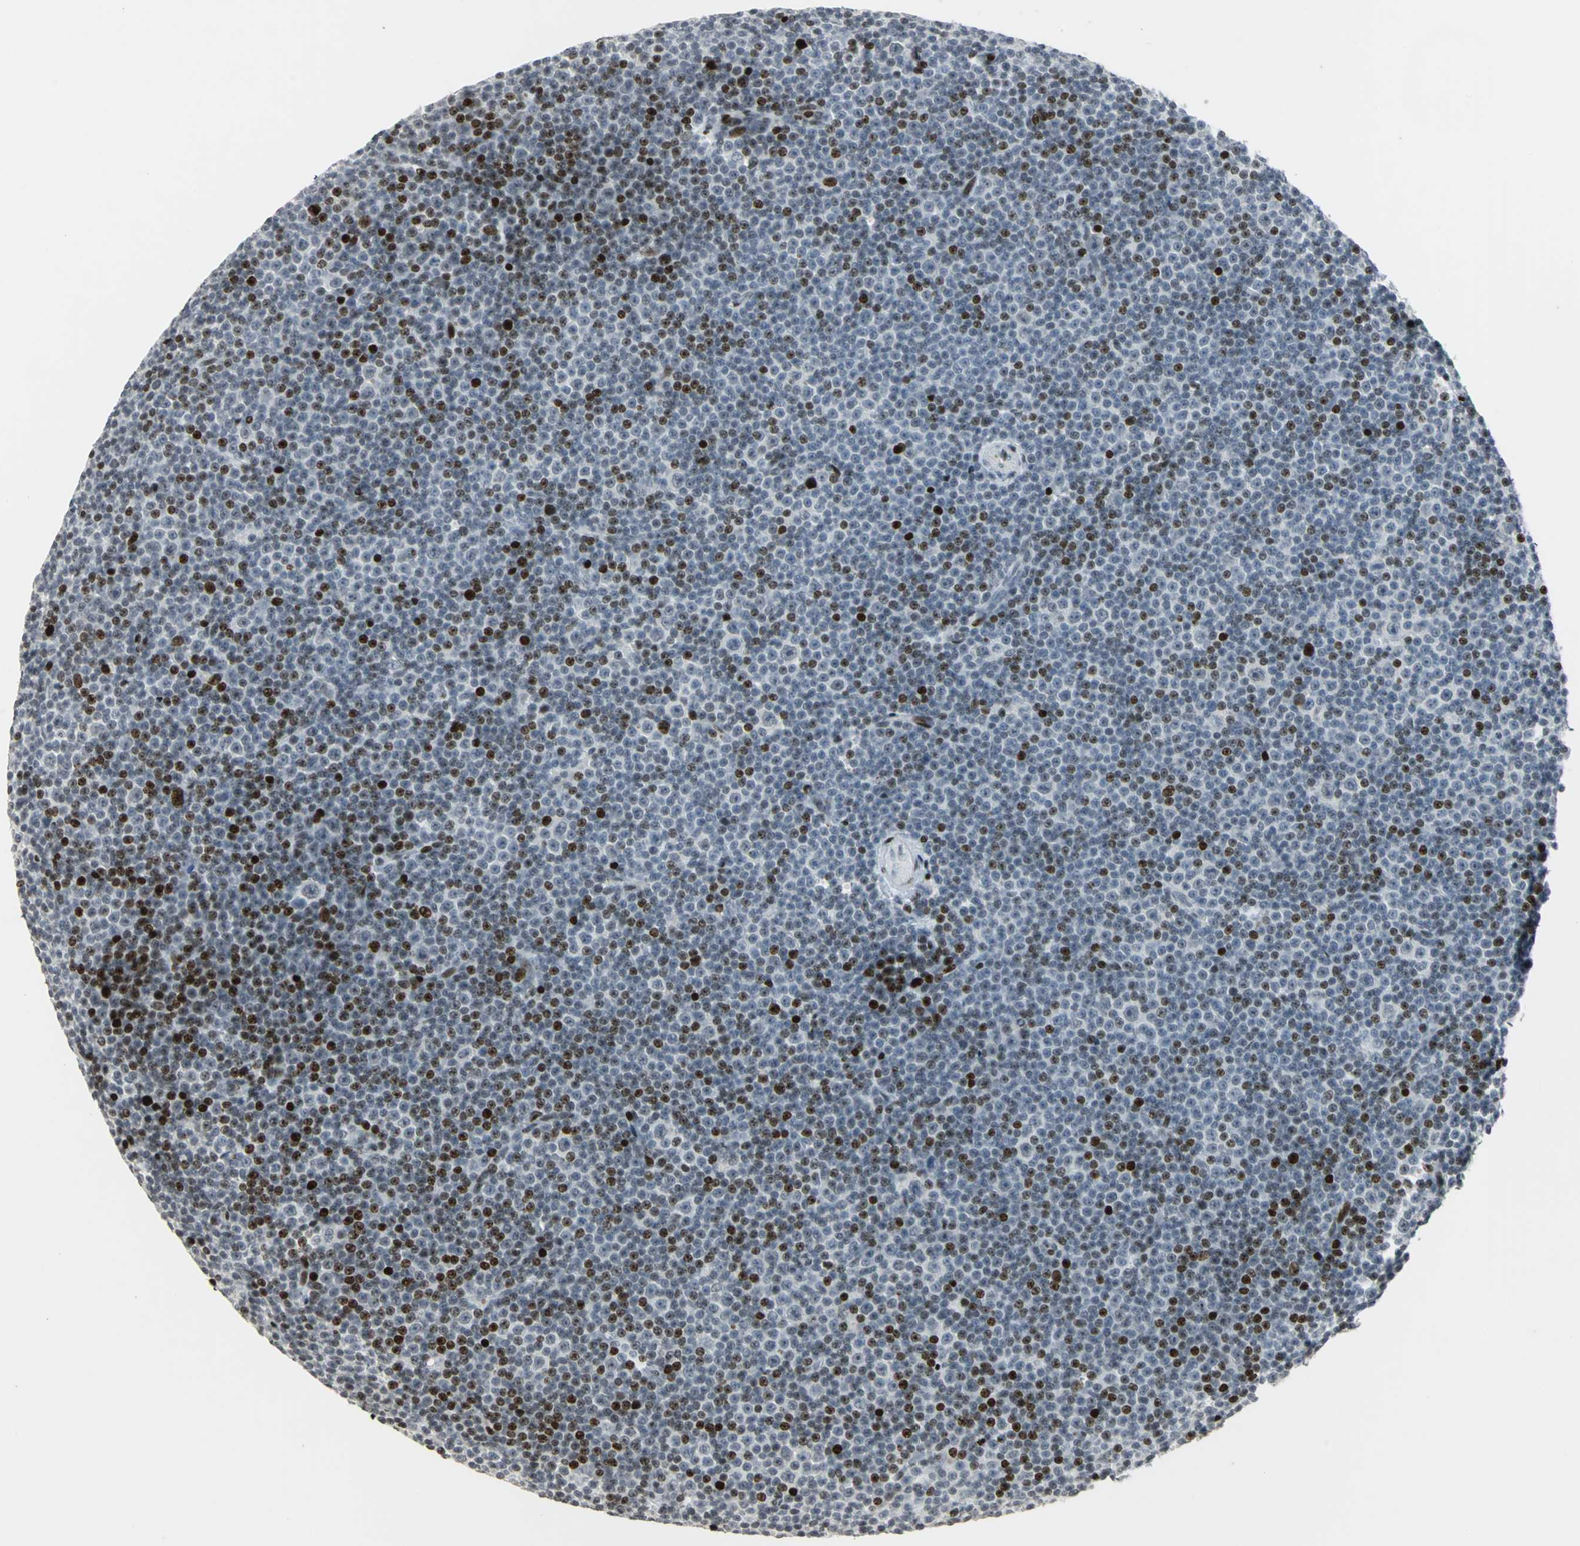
{"staining": {"intensity": "moderate", "quantity": "25%-75%", "location": "nuclear"}, "tissue": "lymphoma", "cell_type": "Tumor cells", "image_type": "cancer", "snomed": [{"axis": "morphology", "description": "Malignant lymphoma, non-Hodgkin's type, Low grade"}, {"axis": "topography", "description": "Lymph node"}], "caption": "Protein analysis of malignant lymphoma, non-Hodgkin's type (low-grade) tissue exhibits moderate nuclear positivity in approximately 25%-75% of tumor cells. (Brightfield microscopy of DAB IHC at high magnification).", "gene": "KDM1A", "patient": {"sex": "female", "age": 67}}